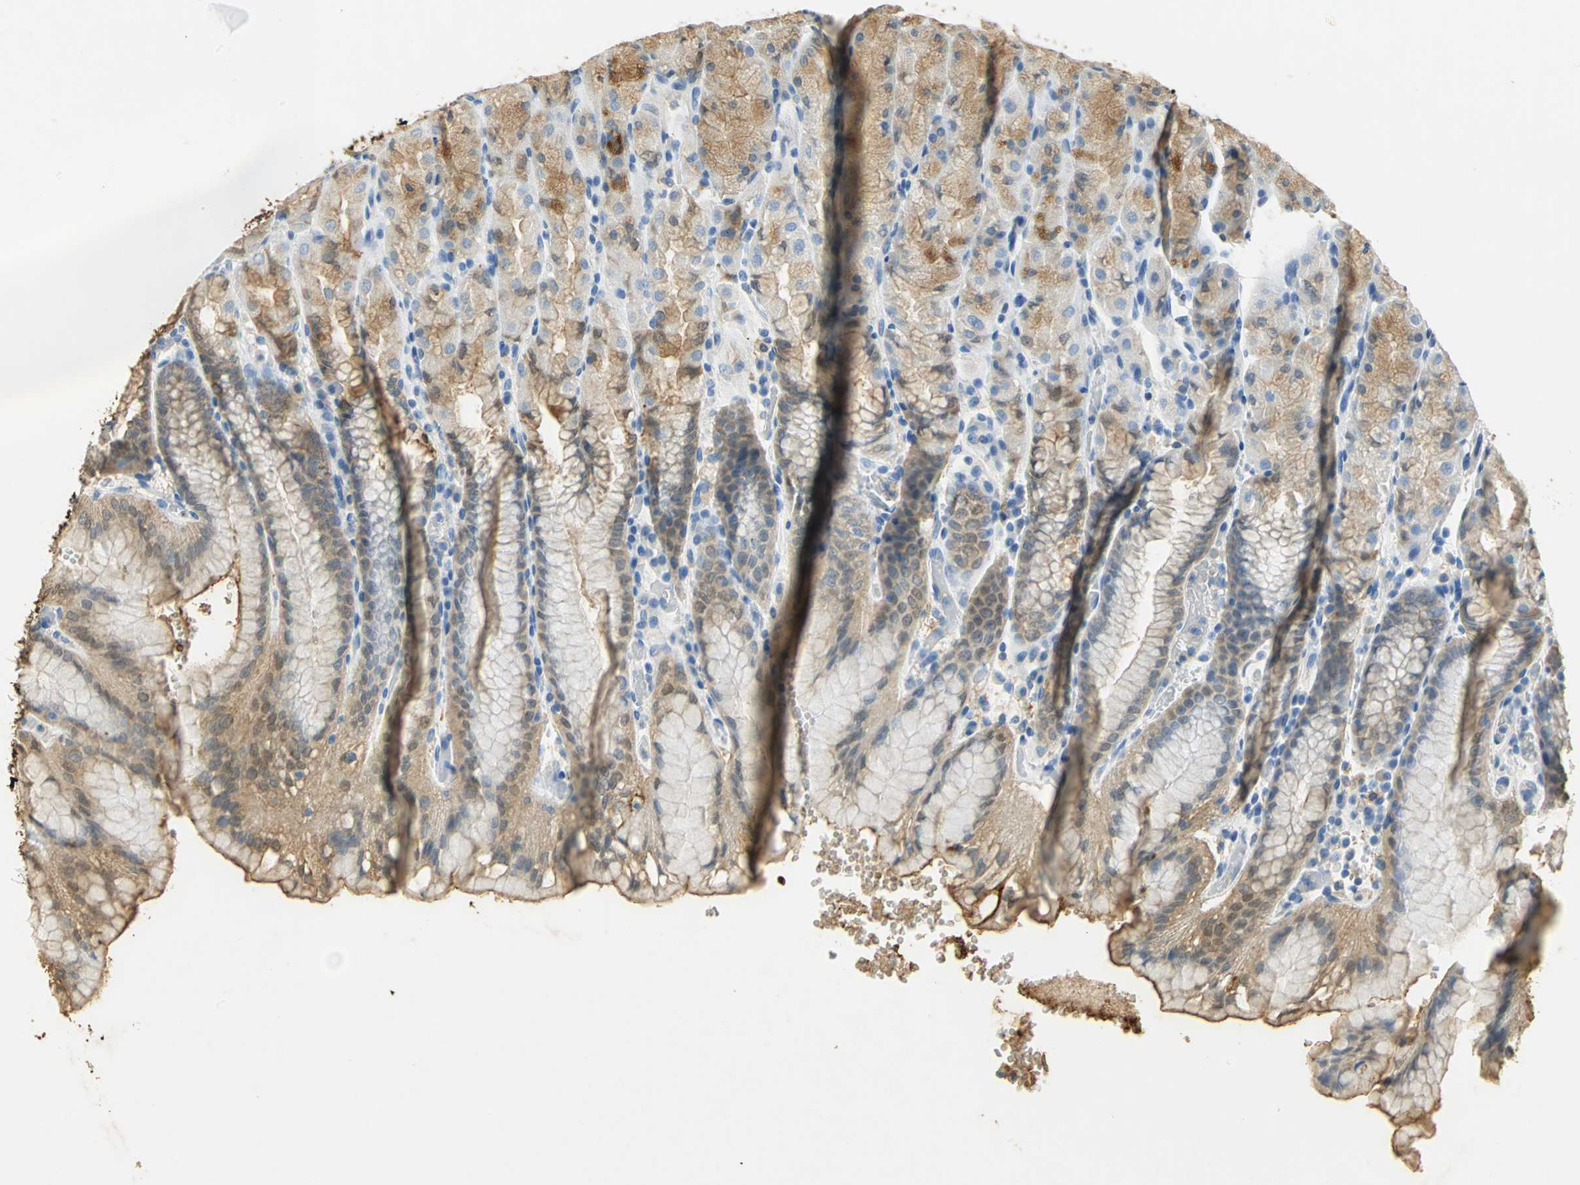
{"staining": {"intensity": "moderate", "quantity": ">75%", "location": "cytoplasmic/membranous"}, "tissue": "stomach", "cell_type": "Glandular cells", "image_type": "normal", "snomed": [{"axis": "morphology", "description": "Normal tissue, NOS"}, {"axis": "topography", "description": "Stomach, upper"}, {"axis": "topography", "description": "Stomach"}], "caption": "Moderate cytoplasmic/membranous protein staining is identified in about >75% of glandular cells in stomach. The staining was performed using DAB, with brown indicating positive protein expression. Nuclei are stained blue with hematoxylin.", "gene": "ANXA4", "patient": {"sex": "male", "age": 76}}